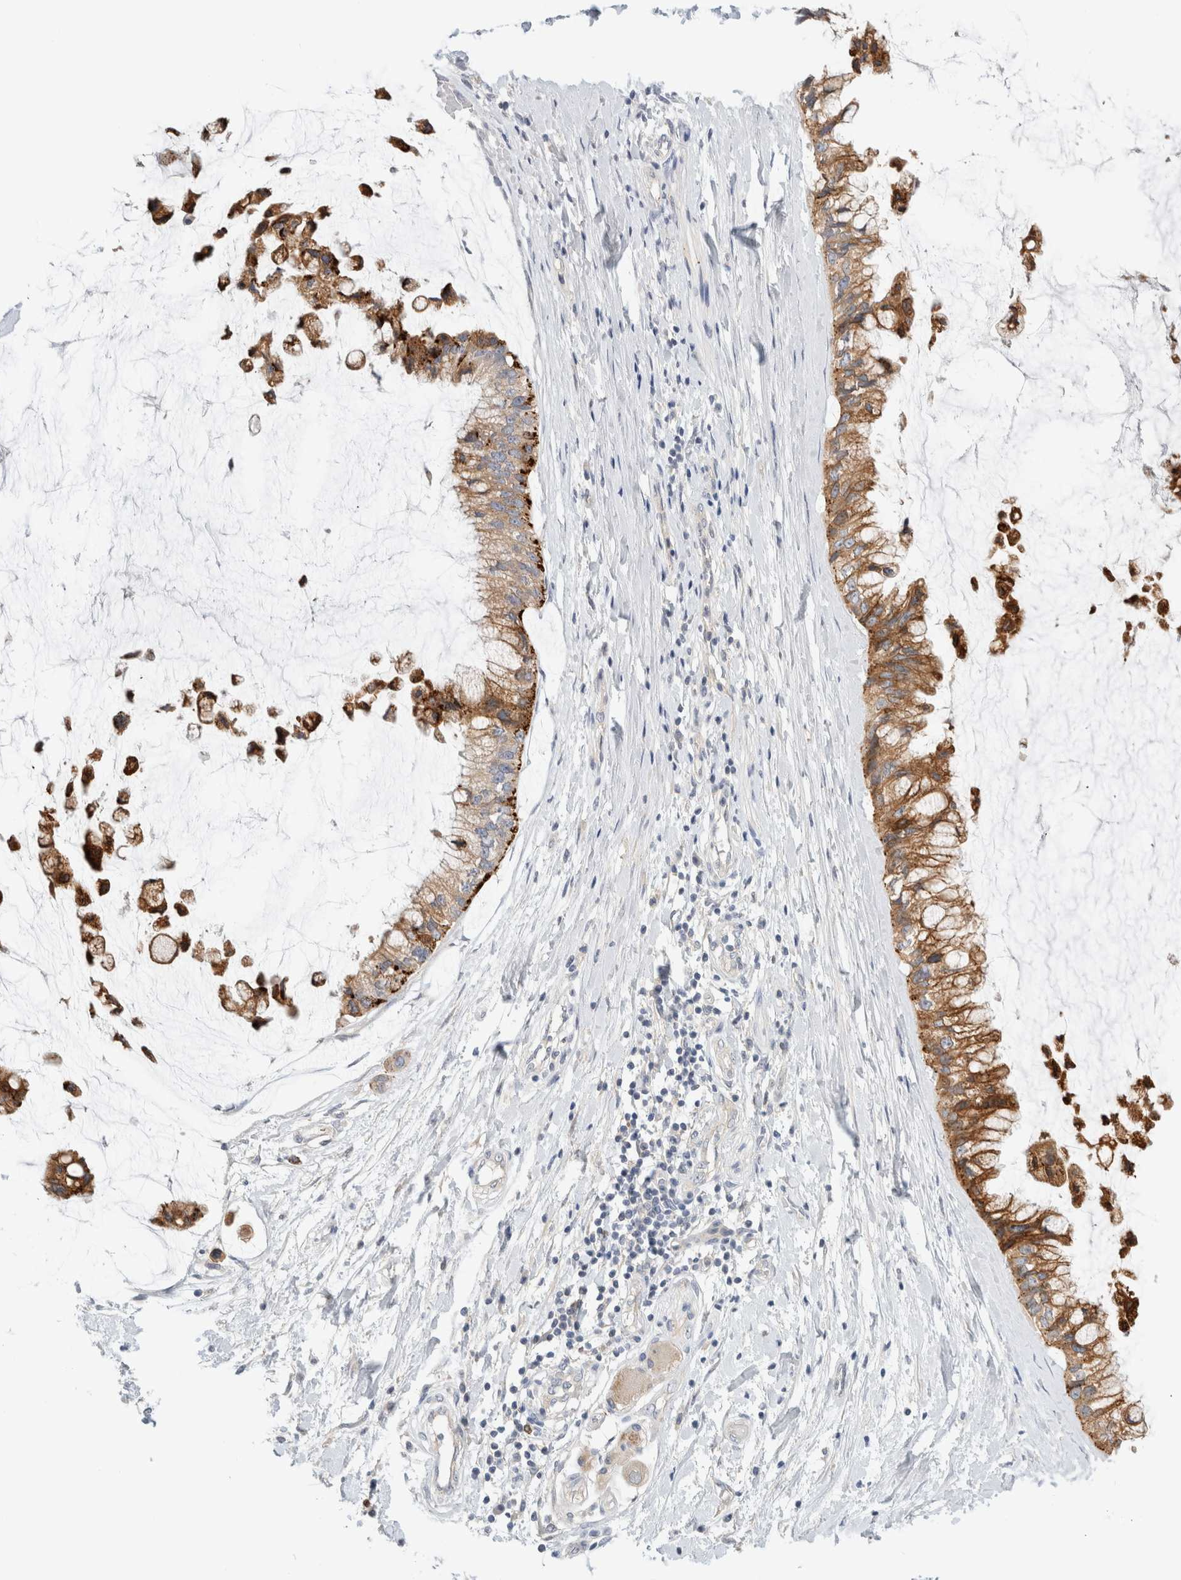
{"staining": {"intensity": "moderate", "quantity": ">75%", "location": "cytoplasmic/membranous"}, "tissue": "ovarian cancer", "cell_type": "Tumor cells", "image_type": "cancer", "snomed": [{"axis": "morphology", "description": "Cystadenocarcinoma, mucinous, NOS"}, {"axis": "topography", "description": "Ovary"}], "caption": "A brown stain labels moderate cytoplasmic/membranous positivity of a protein in ovarian cancer (mucinous cystadenocarcinoma) tumor cells.", "gene": "SDR16C5", "patient": {"sex": "female", "age": 39}}